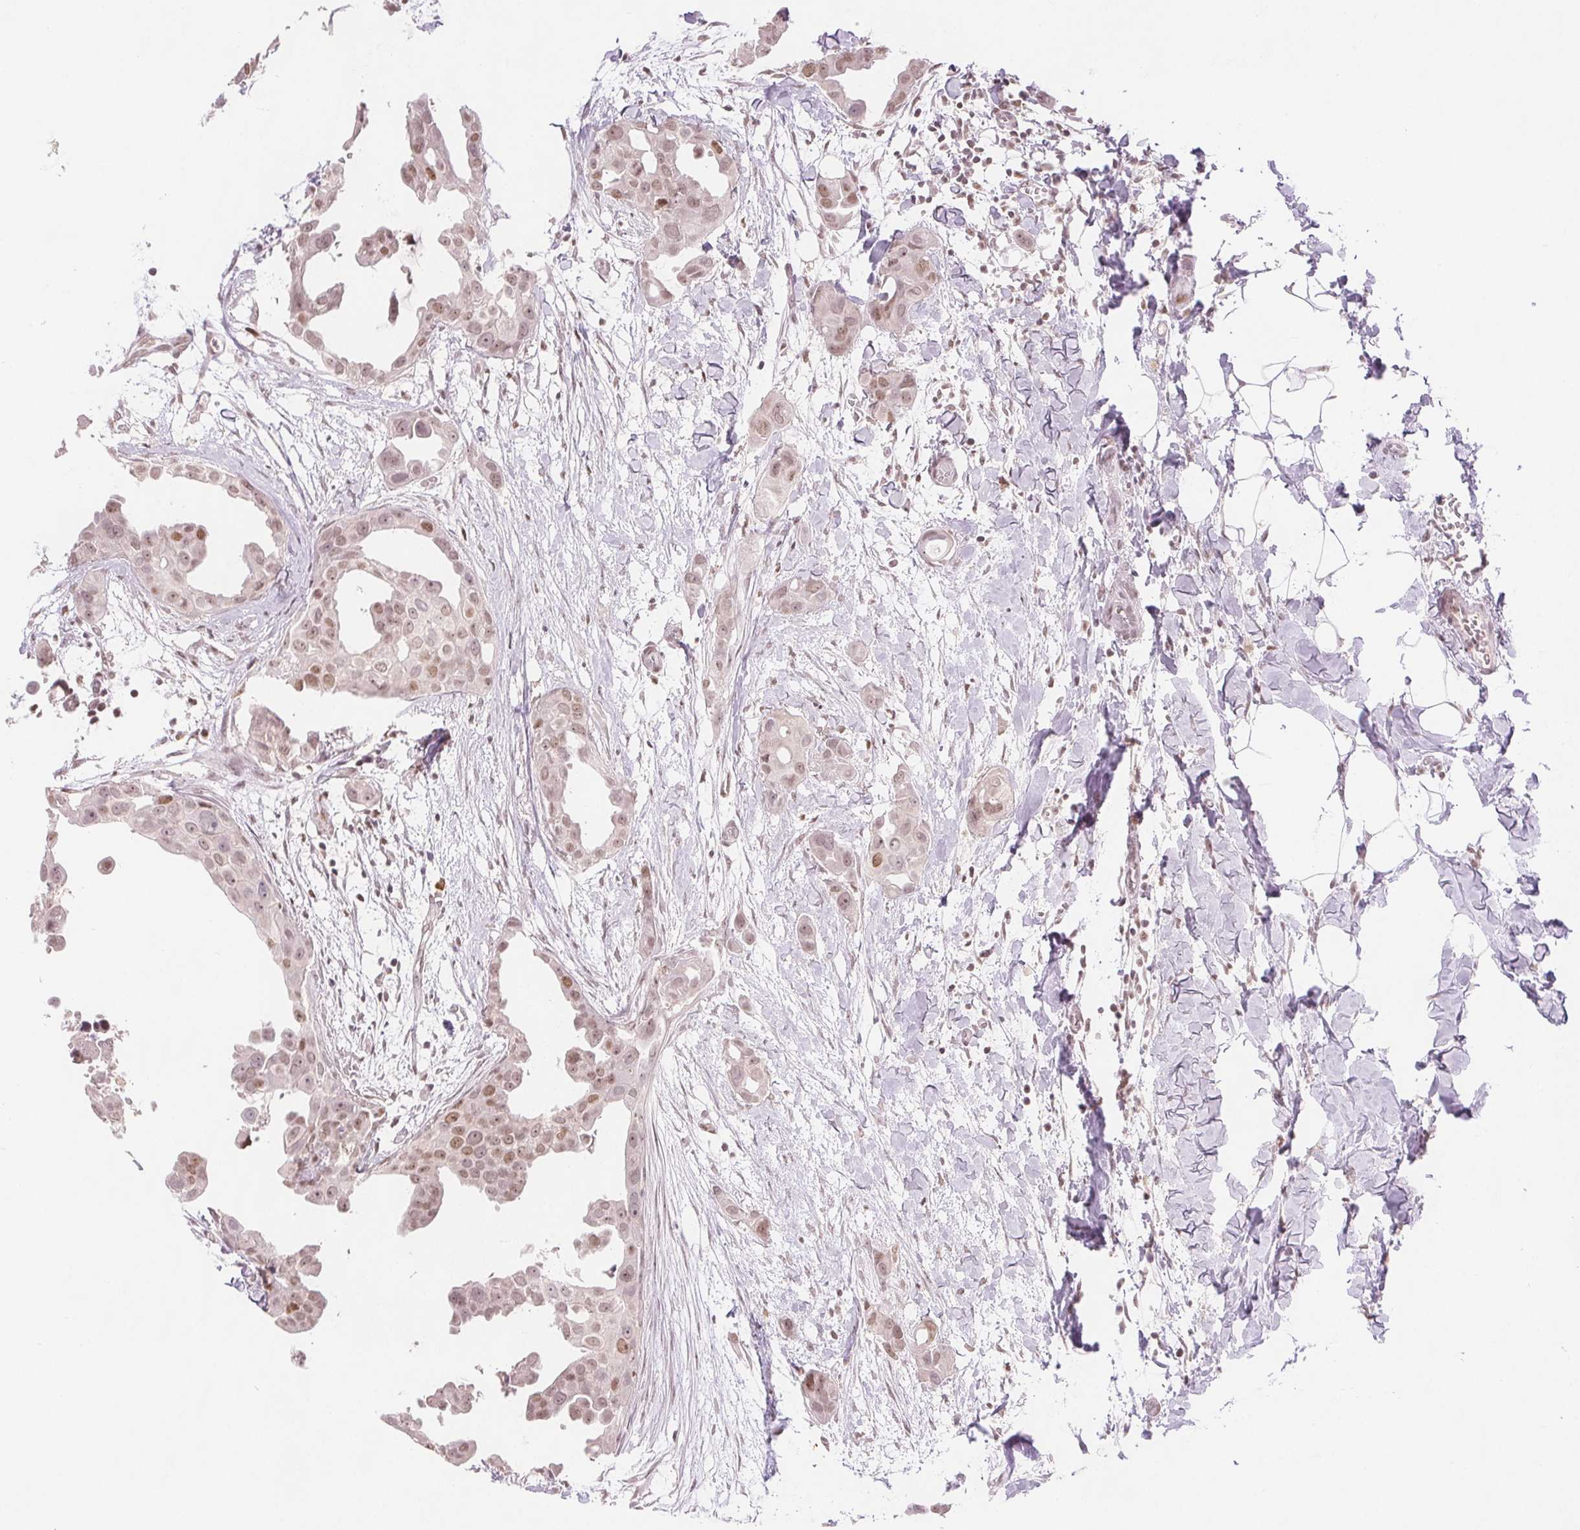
{"staining": {"intensity": "weak", "quantity": ">75%", "location": "nuclear"}, "tissue": "breast cancer", "cell_type": "Tumor cells", "image_type": "cancer", "snomed": [{"axis": "morphology", "description": "Duct carcinoma"}, {"axis": "topography", "description": "Breast"}], "caption": "The immunohistochemical stain shows weak nuclear positivity in tumor cells of breast infiltrating ductal carcinoma tissue.", "gene": "DEK", "patient": {"sex": "female", "age": 38}}